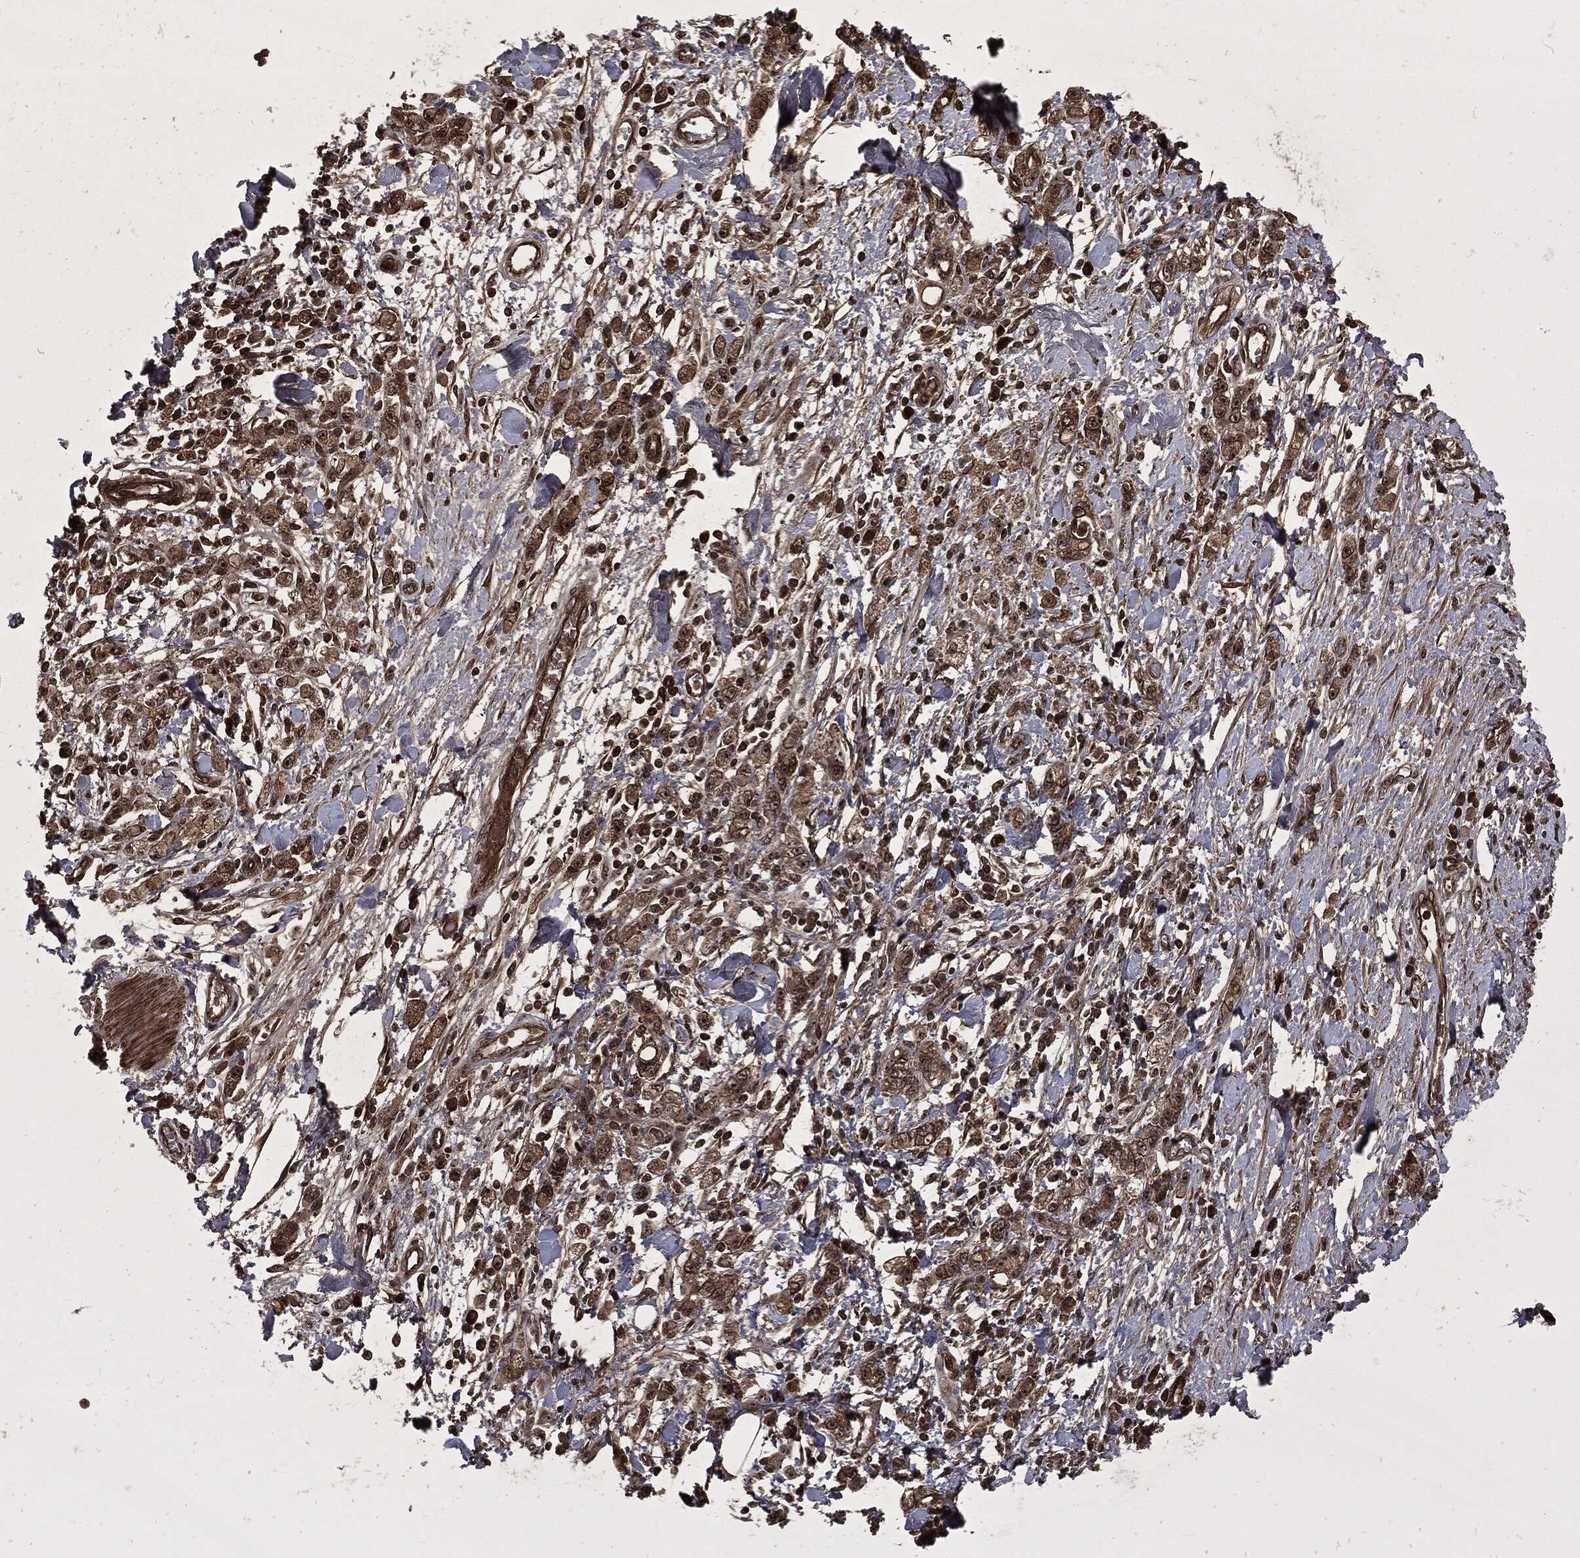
{"staining": {"intensity": "moderate", "quantity": ">75%", "location": "cytoplasmic/membranous,nuclear"}, "tissue": "stomach cancer", "cell_type": "Tumor cells", "image_type": "cancer", "snomed": [{"axis": "morphology", "description": "Adenocarcinoma, NOS"}, {"axis": "topography", "description": "Stomach"}], "caption": "This is a histology image of immunohistochemistry staining of stomach adenocarcinoma, which shows moderate positivity in the cytoplasmic/membranous and nuclear of tumor cells.", "gene": "CARD6", "patient": {"sex": "male", "age": 77}}